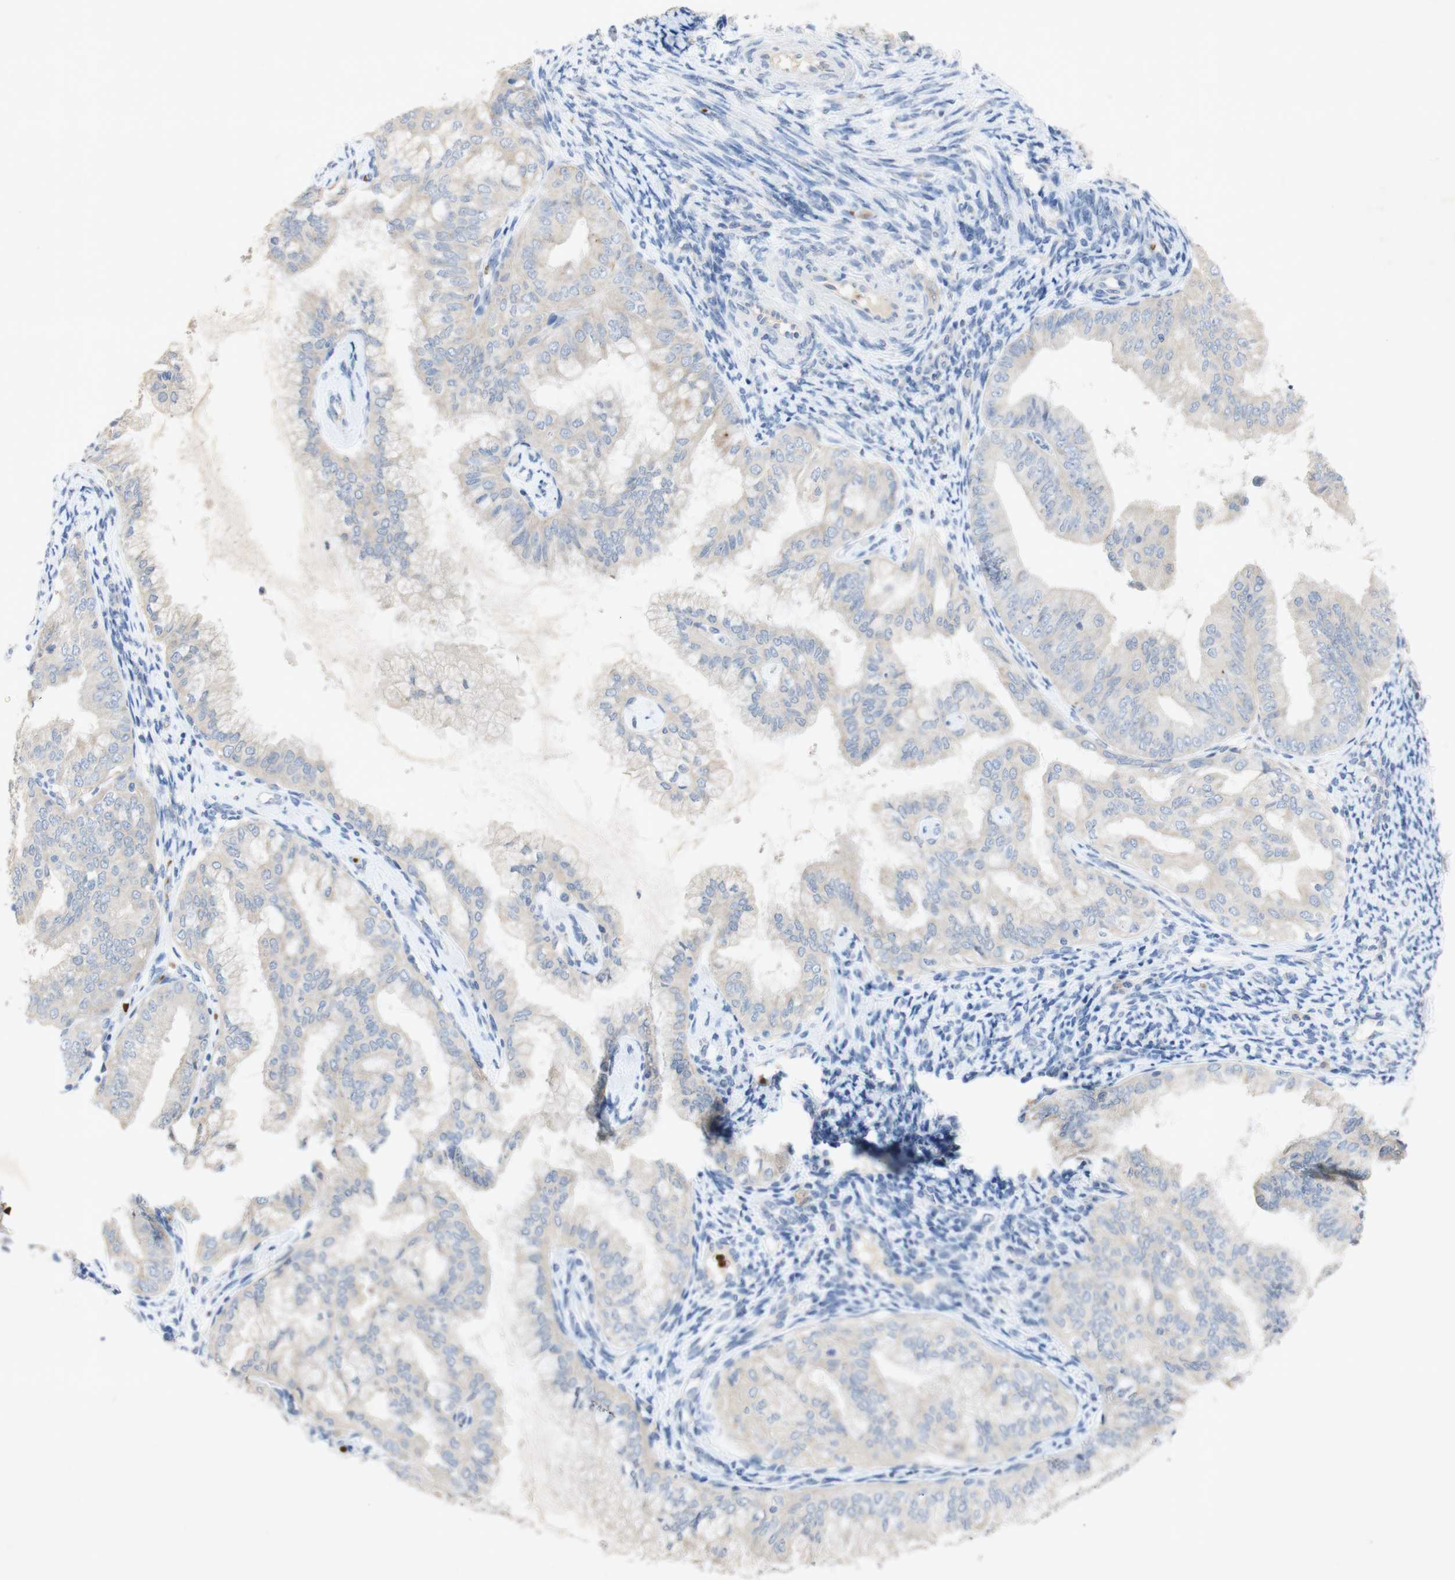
{"staining": {"intensity": "weak", "quantity": "<25%", "location": "cytoplasmic/membranous"}, "tissue": "endometrial cancer", "cell_type": "Tumor cells", "image_type": "cancer", "snomed": [{"axis": "morphology", "description": "Adenocarcinoma, NOS"}, {"axis": "topography", "description": "Endometrium"}], "caption": "IHC histopathology image of human endometrial adenocarcinoma stained for a protein (brown), which displays no expression in tumor cells.", "gene": "EPO", "patient": {"sex": "female", "age": 63}}